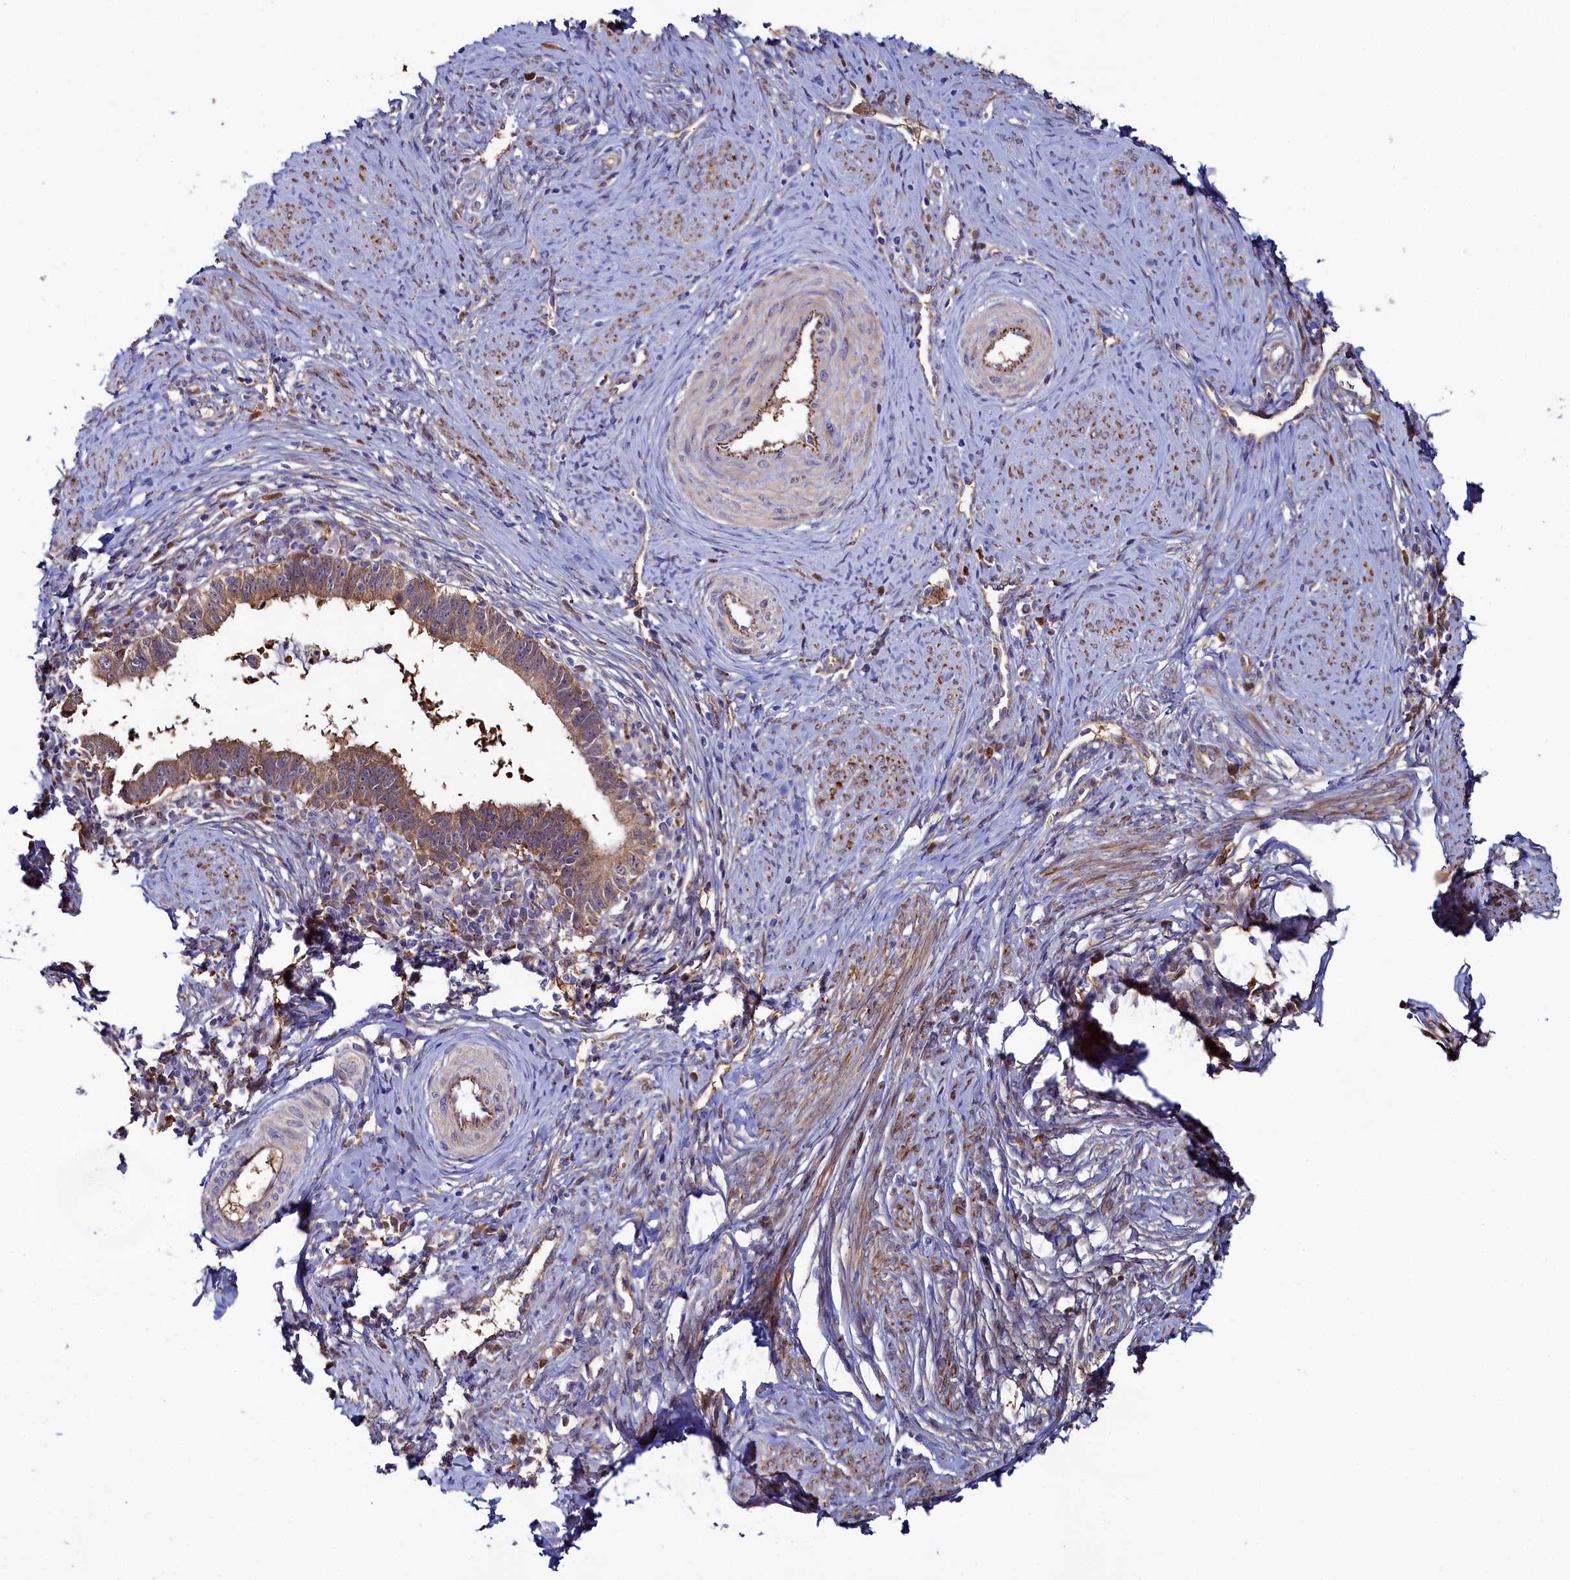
{"staining": {"intensity": "moderate", "quantity": ">75%", "location": "cytoplasmic/membranous"}, "tissue": "cervical cancer", "cell_type": "Tumor cells", "image_type": "cancer", "snomed": [{"axis": "morphology", "description": "Adenocarcinoma, NOS"}, {"axis": "topography", "description": "Cervix"}], "caption": "Cervical adenocarcinoma stained with immunohistochemistry shows moderate cytoplasmic/membranous expression in about >75% of tumor cells.", "gene": "ASTE1", "patient": {"sex": "female", "age": 36}}